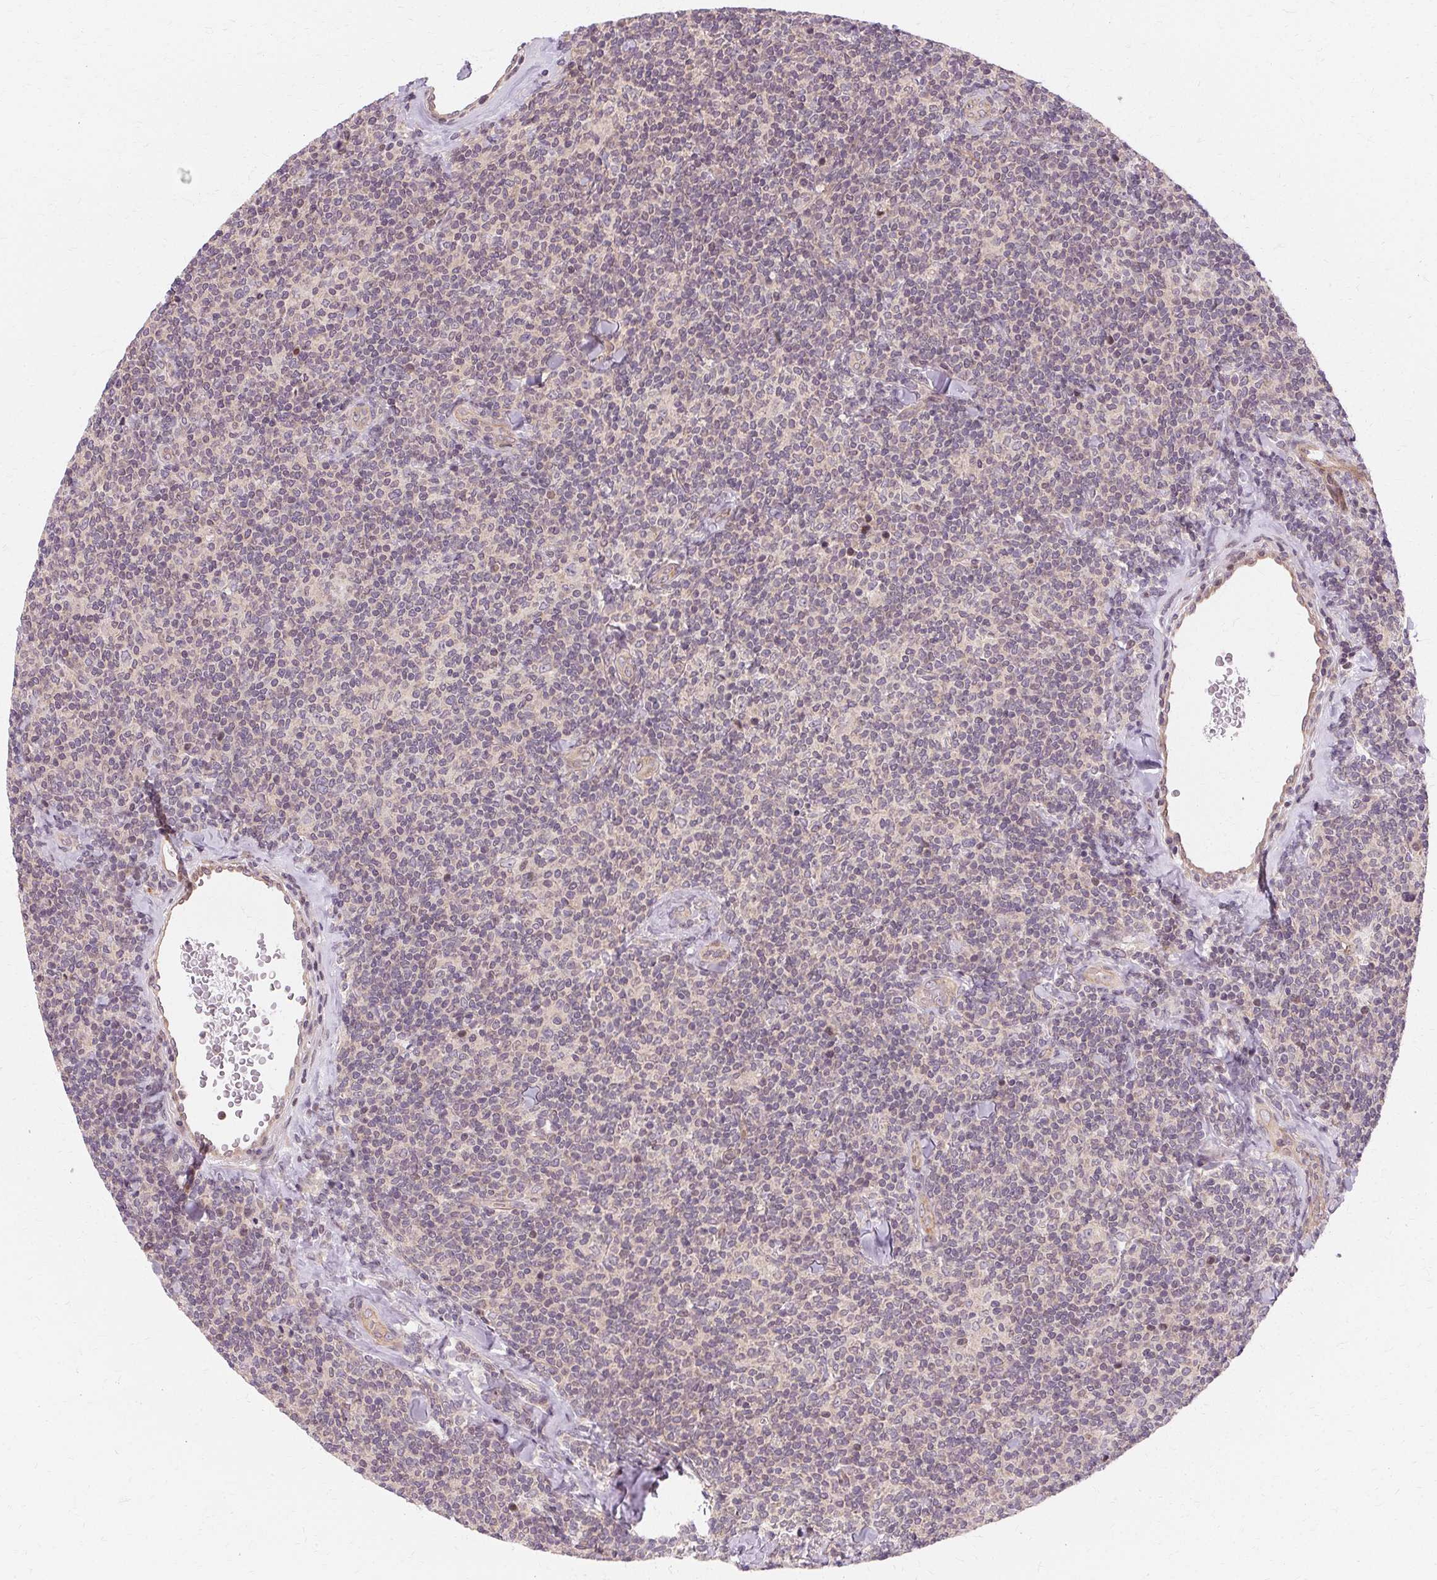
{"staining": {"intensity": "negative", "quantity": "none", "location": "none"}, "tissue": "lymphoma", "cell_type": "Tumor cells", "image_type": "cancer", "snomed": [{"axis": "morphology", "description": "Malignant lymphoma, non-Hodgkin's type, Low grade"}, {"axis": "topography", "description": "Lymph node"}], "caption": "Tumor cells show no significant staining in lymphoma.", "gene": "USP8", "patient": {"sex": "female", "age": 56}}